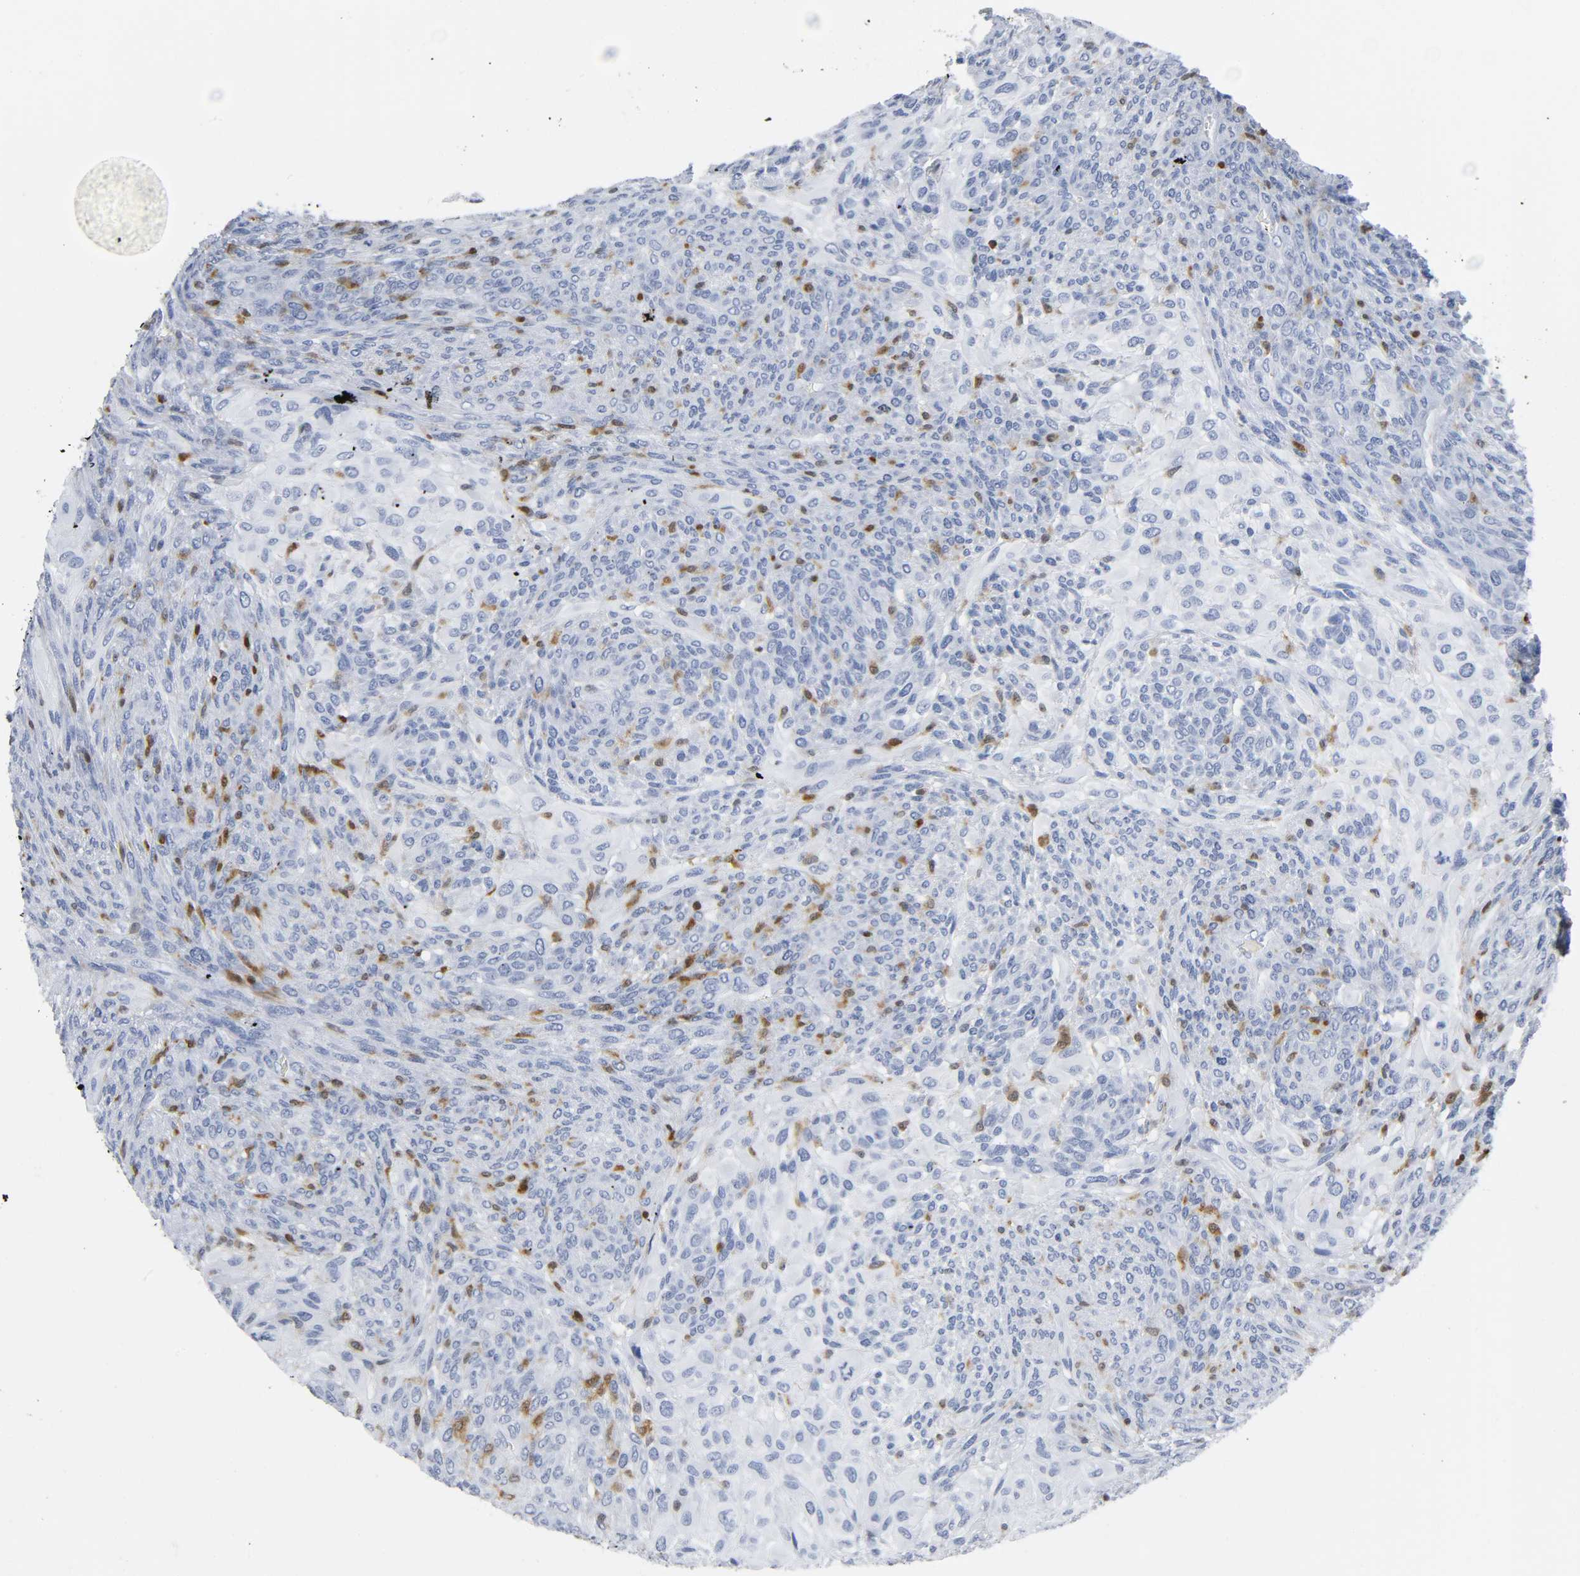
{"staining": {"intensity": "negative", "quantity": "none", "location": "none"}, "tissue": "glioma", "cell_type": "Tumor cells", "image_type": "cancer", "snomed": [{"axis": "morphology", "description": "Glioma, malignant, High grade"}, {"axis": "topography", "description": "Cerebral cortex"}], "caption": "Immunohistochemistry (IHC) photomicrograph of neoplastic tissue: malignant glioma (high-grade) stained with DAB (3,3'-diaminobenzidine) displays no significant protein positivity in tumor cells. The staining was performed using DAB (3,3'-diaminobenzidine) to visualize the protein expression in brown, while the nuclei were stained in blue with hematoxylin (Magnification: 20x).", "gene": "DOK2", "patient": {"sex": "female", "age": 55}}